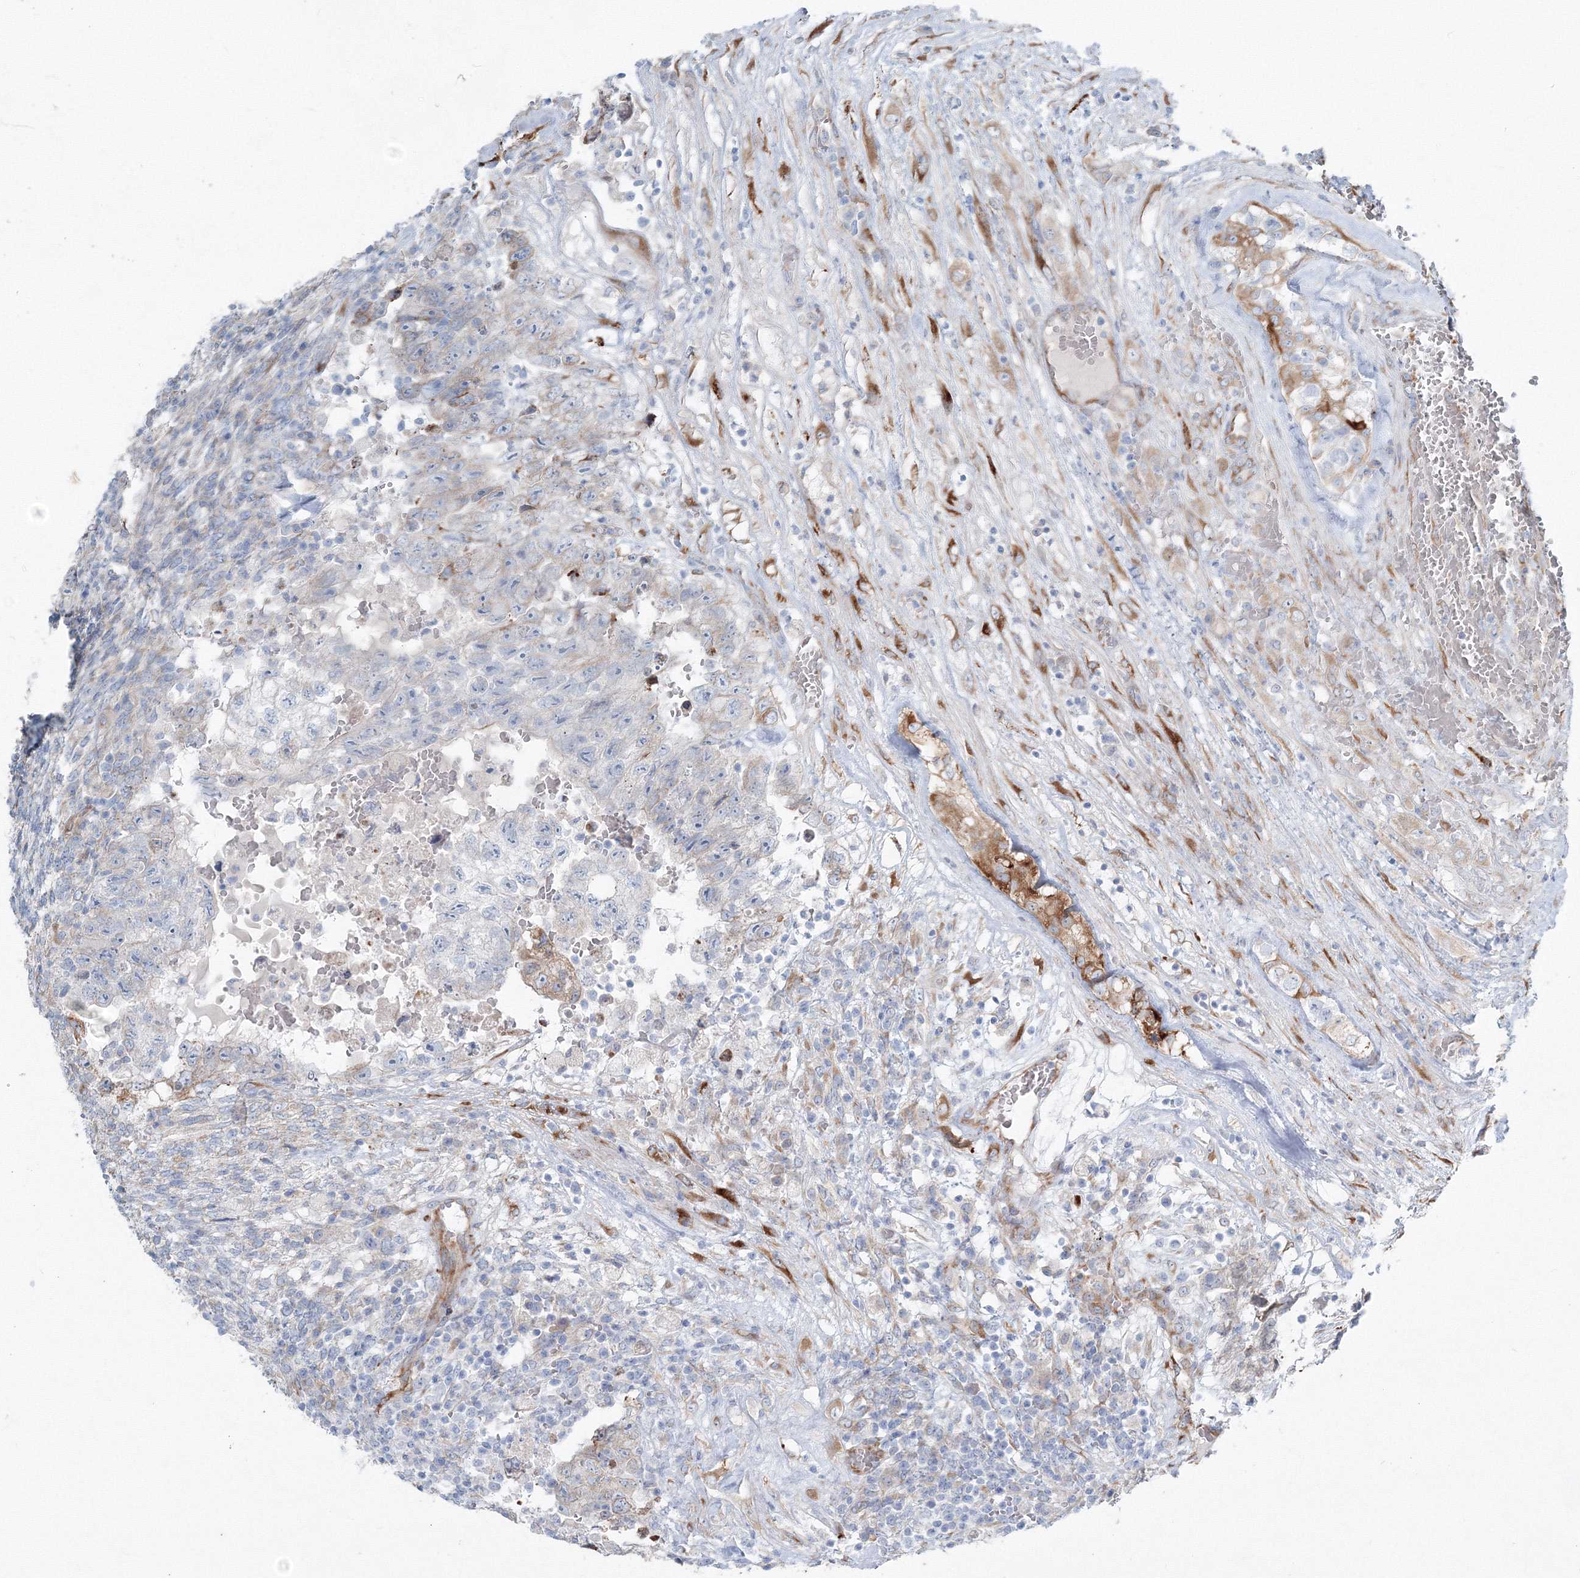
{"staining": {"intensity": "negative", "quantity": "none", "location": "none"}, "tissue": "testis cancer", "cell_type": "Tumor cells", "image_type": "cancer", "snomed": [{"axis": "morphology", "description": "Carcinoma, Embryonal, NOS"}, {"axis": "topography", "description": "Testis"}], "caption": "Protein analysis of testis cancer displays no significant expression in tumor cells.", "gene": "RCN1", "patient": {"sex": "male", "age": 36}}